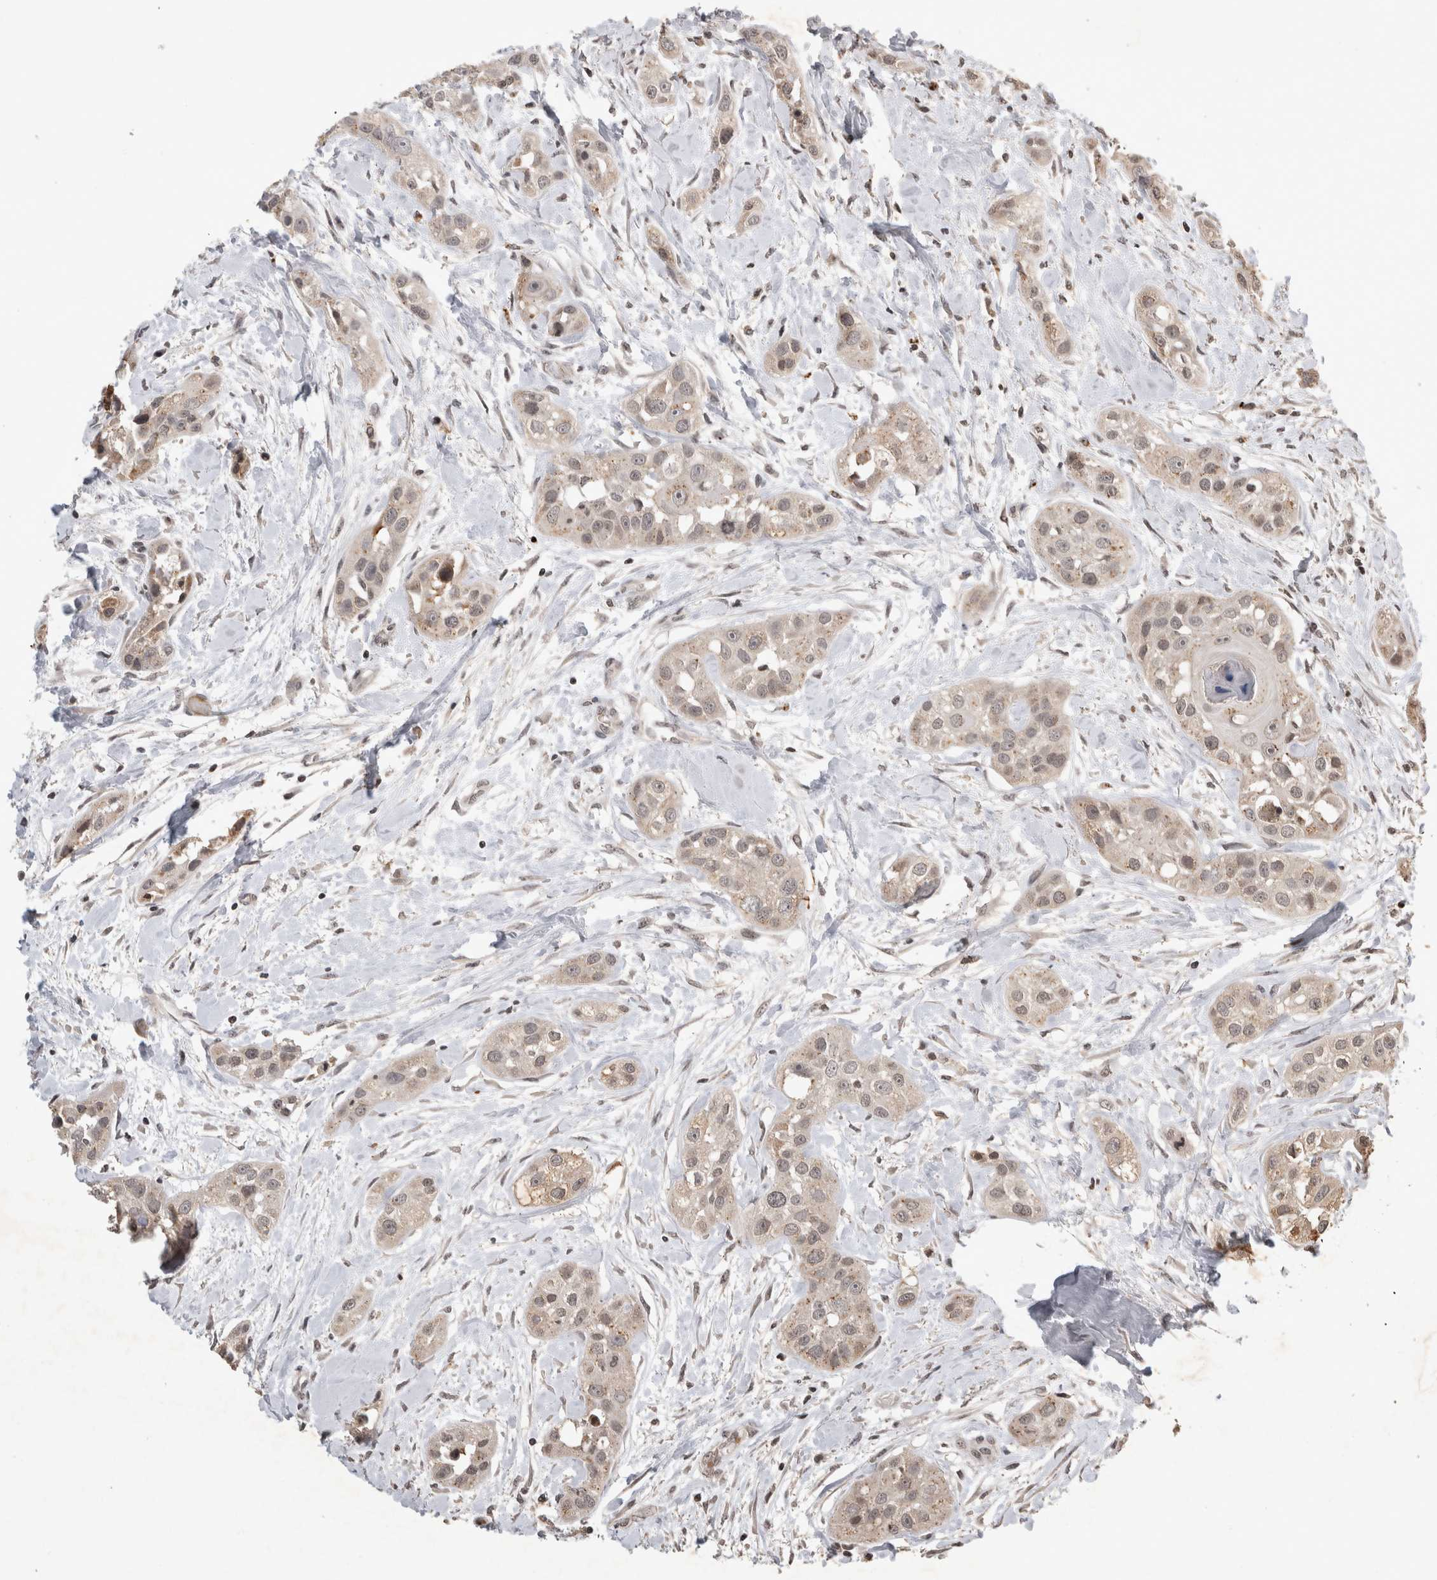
{"staining": {"intensity": "negative", "quantity": "none", "location": "none"}, "tissue": "head and neck cancer", "cell_type": "Tumor cells", "image_type": "cancer", "snomed": [{"axis": "morphology", "description": "Normal tissue, NOS"}, {"axis": "morphology", "description": "Squamous cell carcinoma, NOS"}, {"axis": "topography", "description": "Skeletal muscle"}, {"axis": "topography", "description": "Head-Neck"}], "caption": "Tumor cells show no significant protein positivity in head and neck cancer (squamous cell carcinoma). (DAB (3,3'-diaminobenzidine) immunohistochemistry (IHC), high magnification).", "gene": "HRK", "patient": {"sex": "male", "age": 51}}